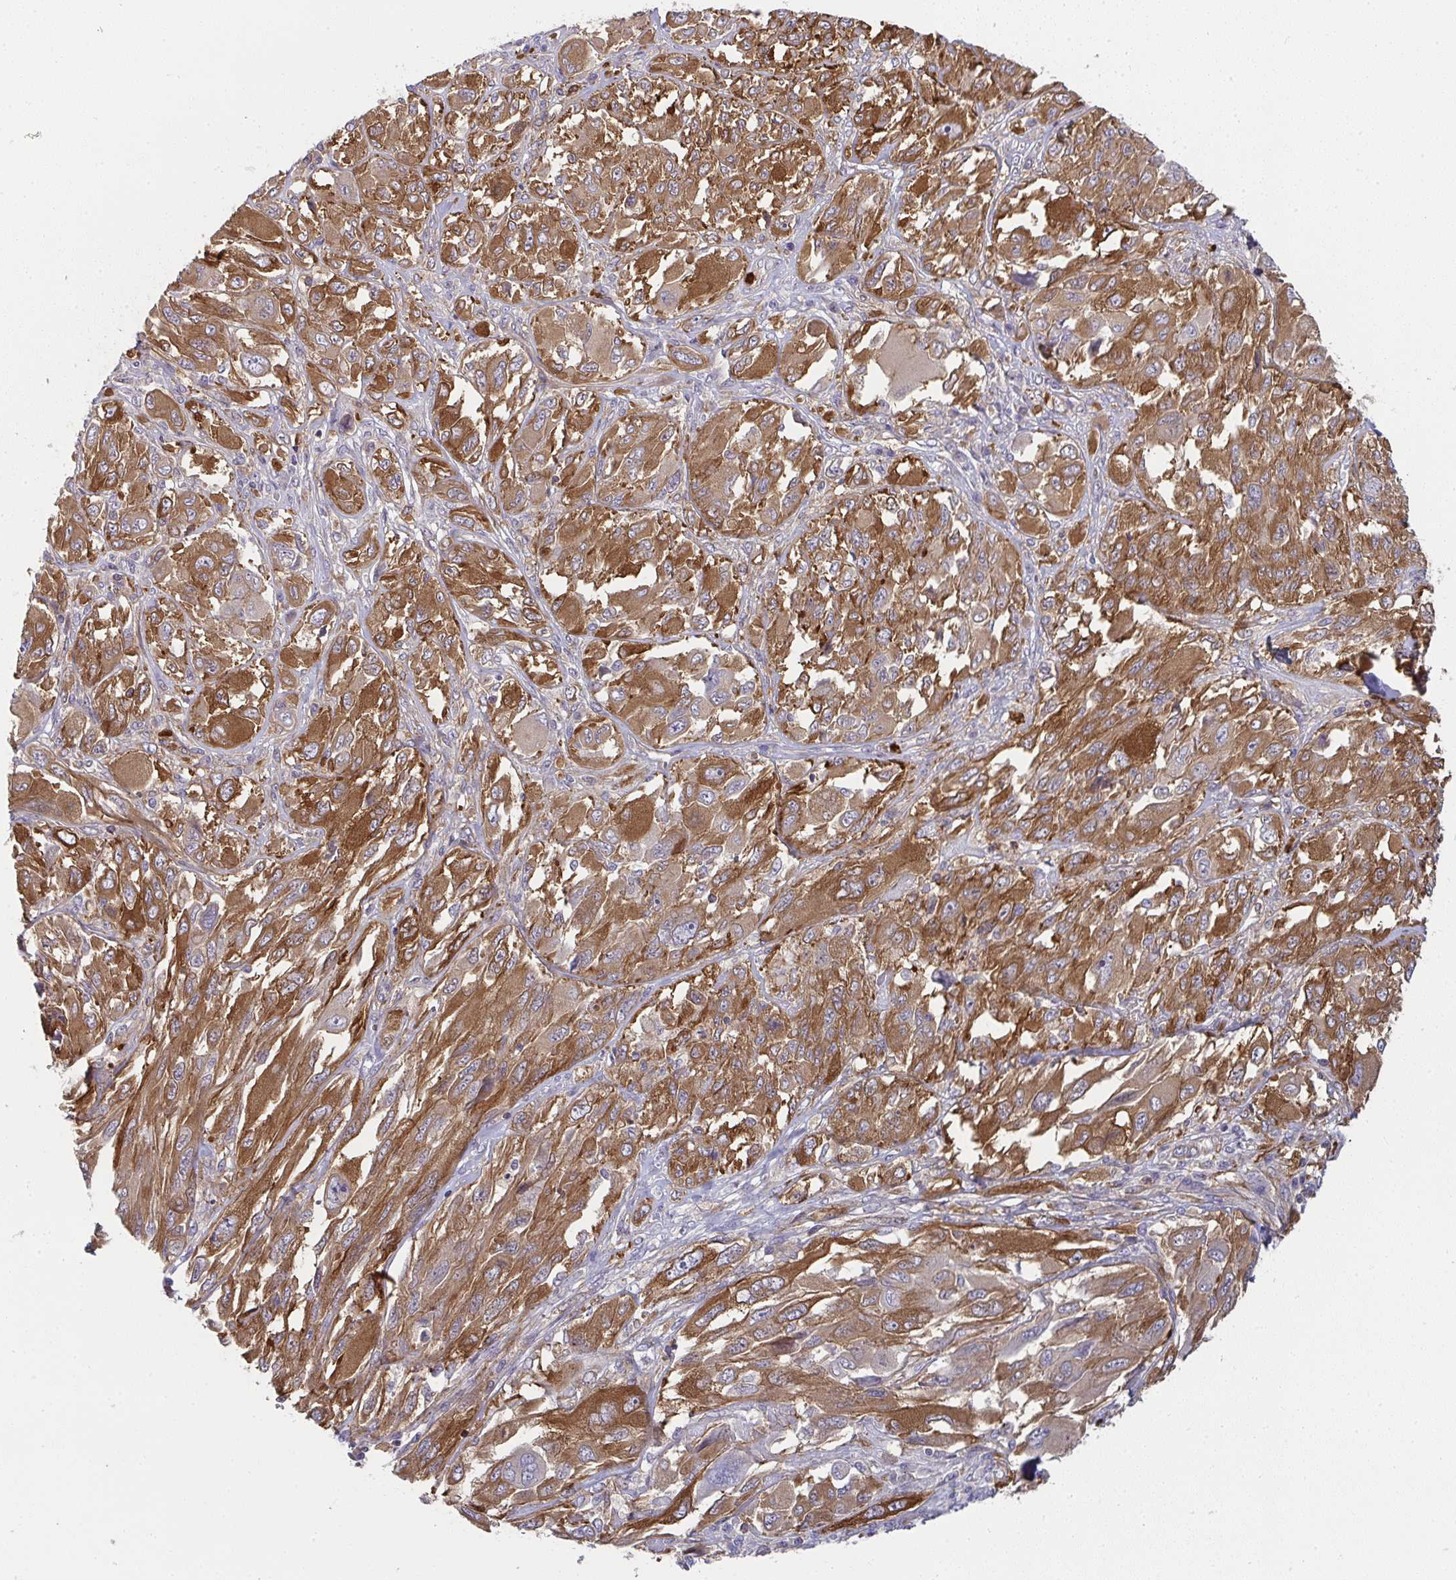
{"staining": {"intensity": "moderate", "quantity": ">75%", "location": "cytoplasmic/membranous"}, "tissue": "melanoma", "cell_type": "Tumor cells", "image_type": "cancer", "snomed": [{"axis": "morphology", "description": "Malignant melanoma, NOS"}, {"axis": "topography", "description": "Skin"}], "caption": "Immunohistochemical staining of human melanoma reveals moderate cytoplasmic/membranous protein positivity in approximately >75% of tumor cells. (brown staining indicates protein expression, while blue staining denotes nuclei).", "gene": "CSF3R", "patient": {"sex": "female", "age": 91}}